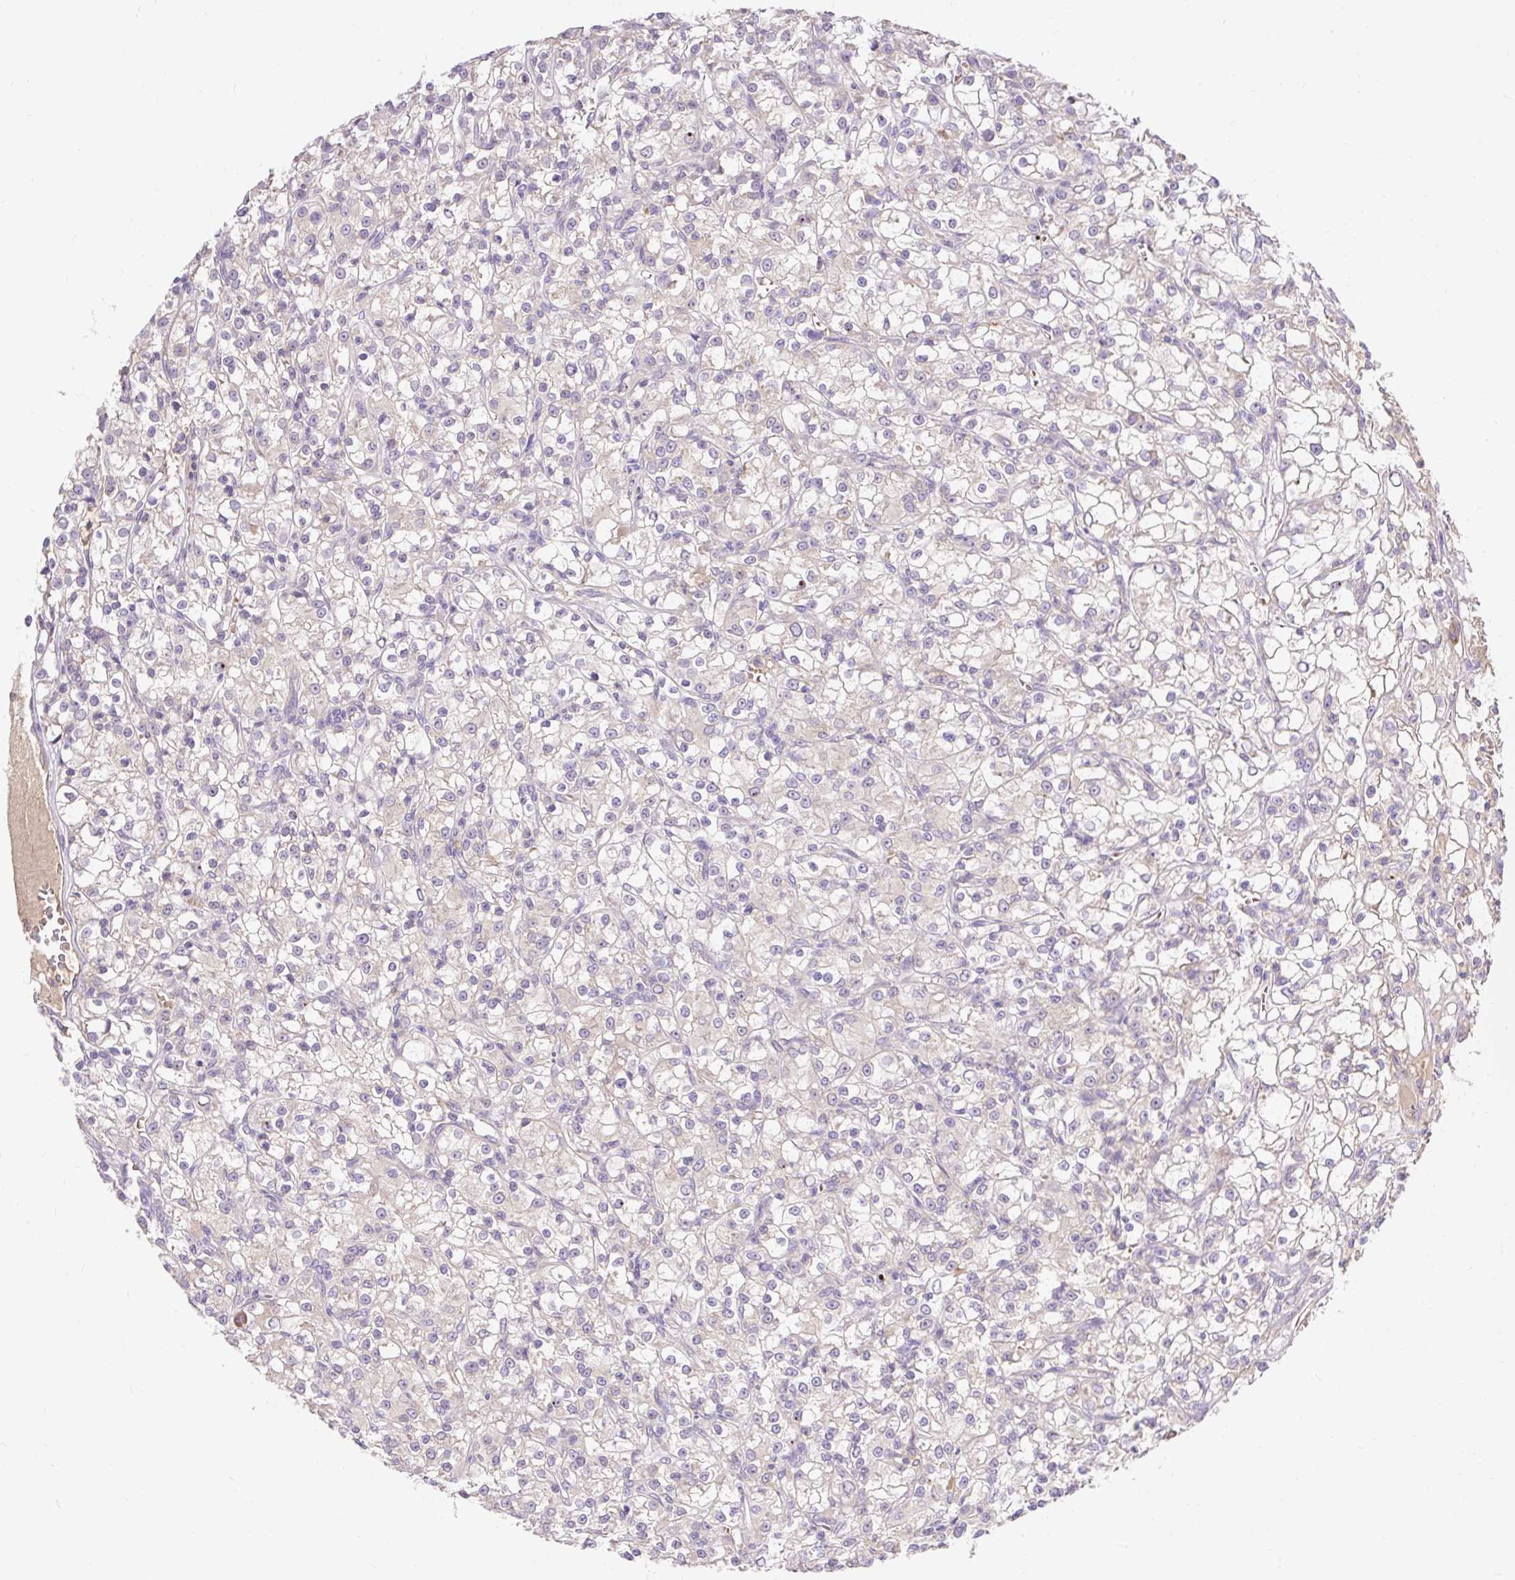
{"staining": {"intensity": "negative", "quantity": "none", "location": "none"}, "tissue": "renal cancer", "cell_type": "Tumor cells", "image_type": "cancer", "snomed": [{"axis": "morphology", "description": "Adenocarcinoma, NOS"}, {"axis": "topography", "description": "Kidney"}], "caption": "High power microscopy histopathology image of an immunohistochemistry histopathology image of renal cancer, revealing no significant expression in tumor cells. The staining is performed using DAB (3,3'-diaminobenzidine) brown chromogen with nuclei counter-stained in using hematoxylin.", "gene": "SEC63", "patient": {"sex": "female", "age": 59}}